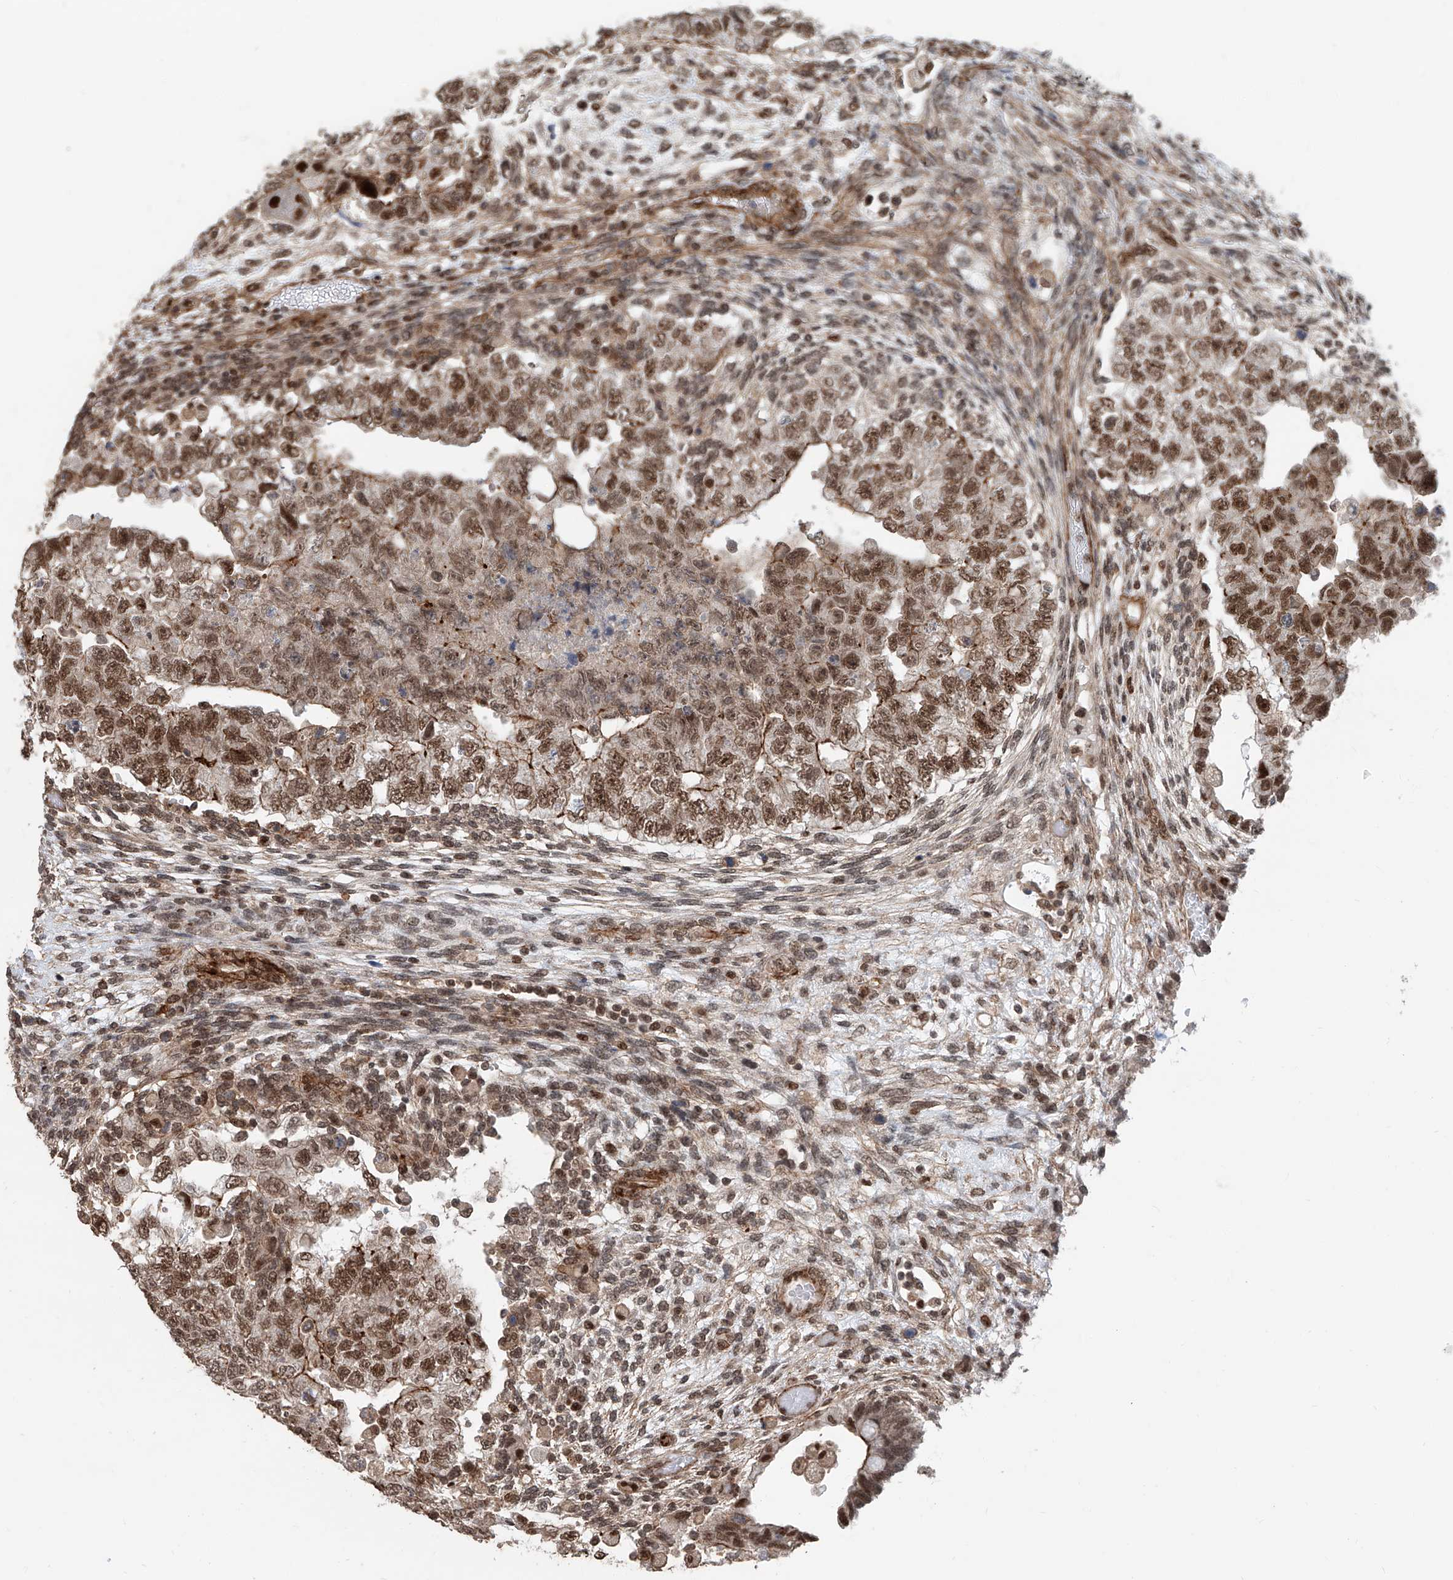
{"staining": {"intensity": "moderate", "quantity": ">75%", "location": "cytoplasmic/membranous,nuclear"}, "tissue": "testis cancer", "cell_type": "Tumor cells", "image_type": "cancer", "snomed": [{"axis": "morphology", "description": "Carcinoma, Embryonal, NOS"}, {"axis": "topography", "description": "Testis"}], "caption": "IHC of testis cancer (embryonal carcinoma) exhibits medium levels of moderate cytoplasmic/membranous and nuclear staining in about >75% of tumor cells. (DAB (3,3'-diaminobenzidine) IHC with brightfield microscopy, high magnification).", "gene": "SDE2", "patient": {"sex": "male", "age": 36}}